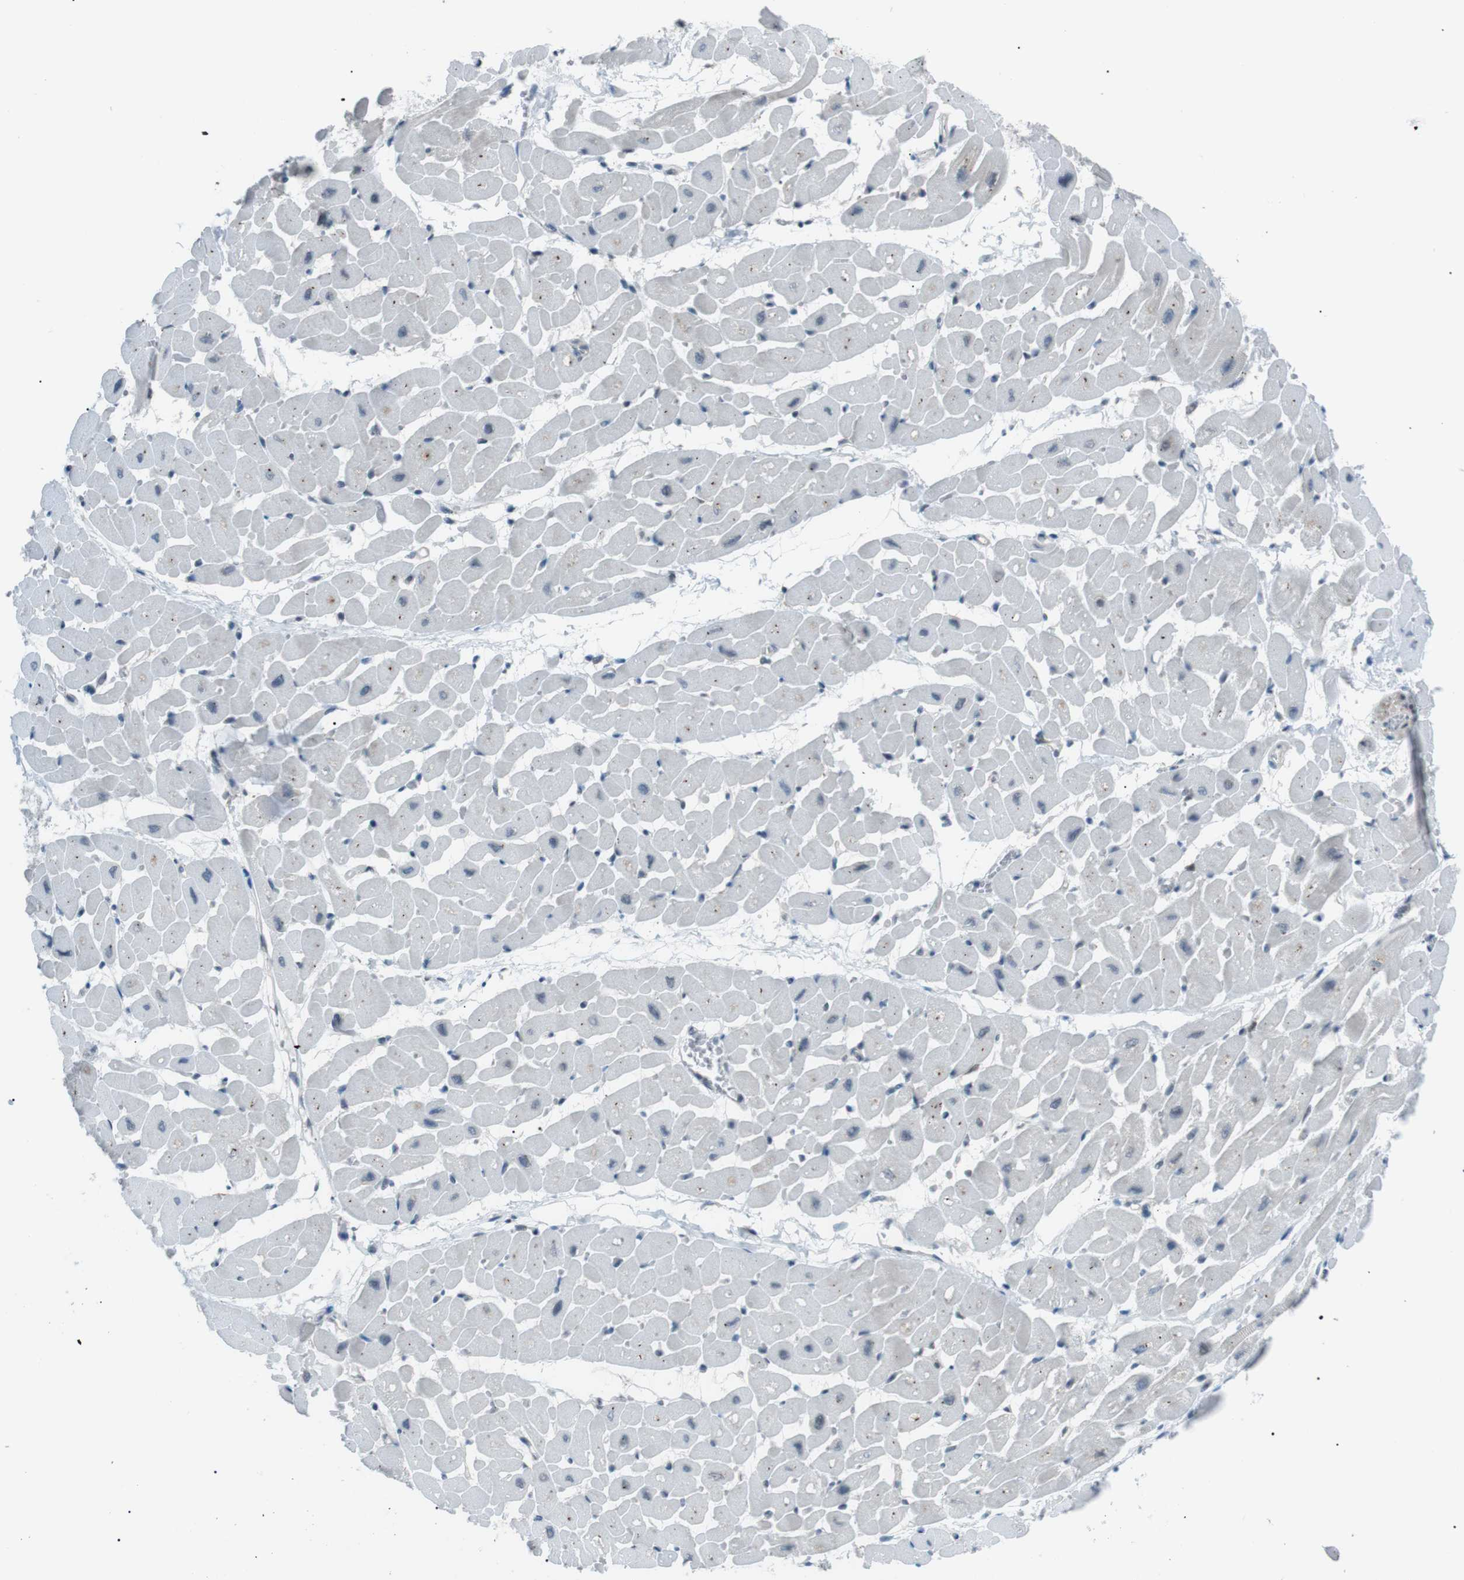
{"staining": {"intensity": "moderate", "quantity": "<25%", "location": "cytoplasmic/membranous"}, "tissue": "heart muscle", "cell_type": "Cardiomyocytes", "image_type": "normal", "snomed": [{"axis": "morphology", "description": "Normal tissue, NOS"}, {"axis": "topography", "description": "Heart"}], "caption": "IHC of benign human heart muscle exhibits low levels of moderate cytoplasmic/membranous expression in about <25% of cardiomyocytes. The protein of interest is stained brown, and the nuclei are stained in blue (DAB (3,3'-diaminobenzidine) IHC with brightfield microscopy, high magnification).", "gene": "ARID5B", "patient": {"sex": "male", "age": 45}}